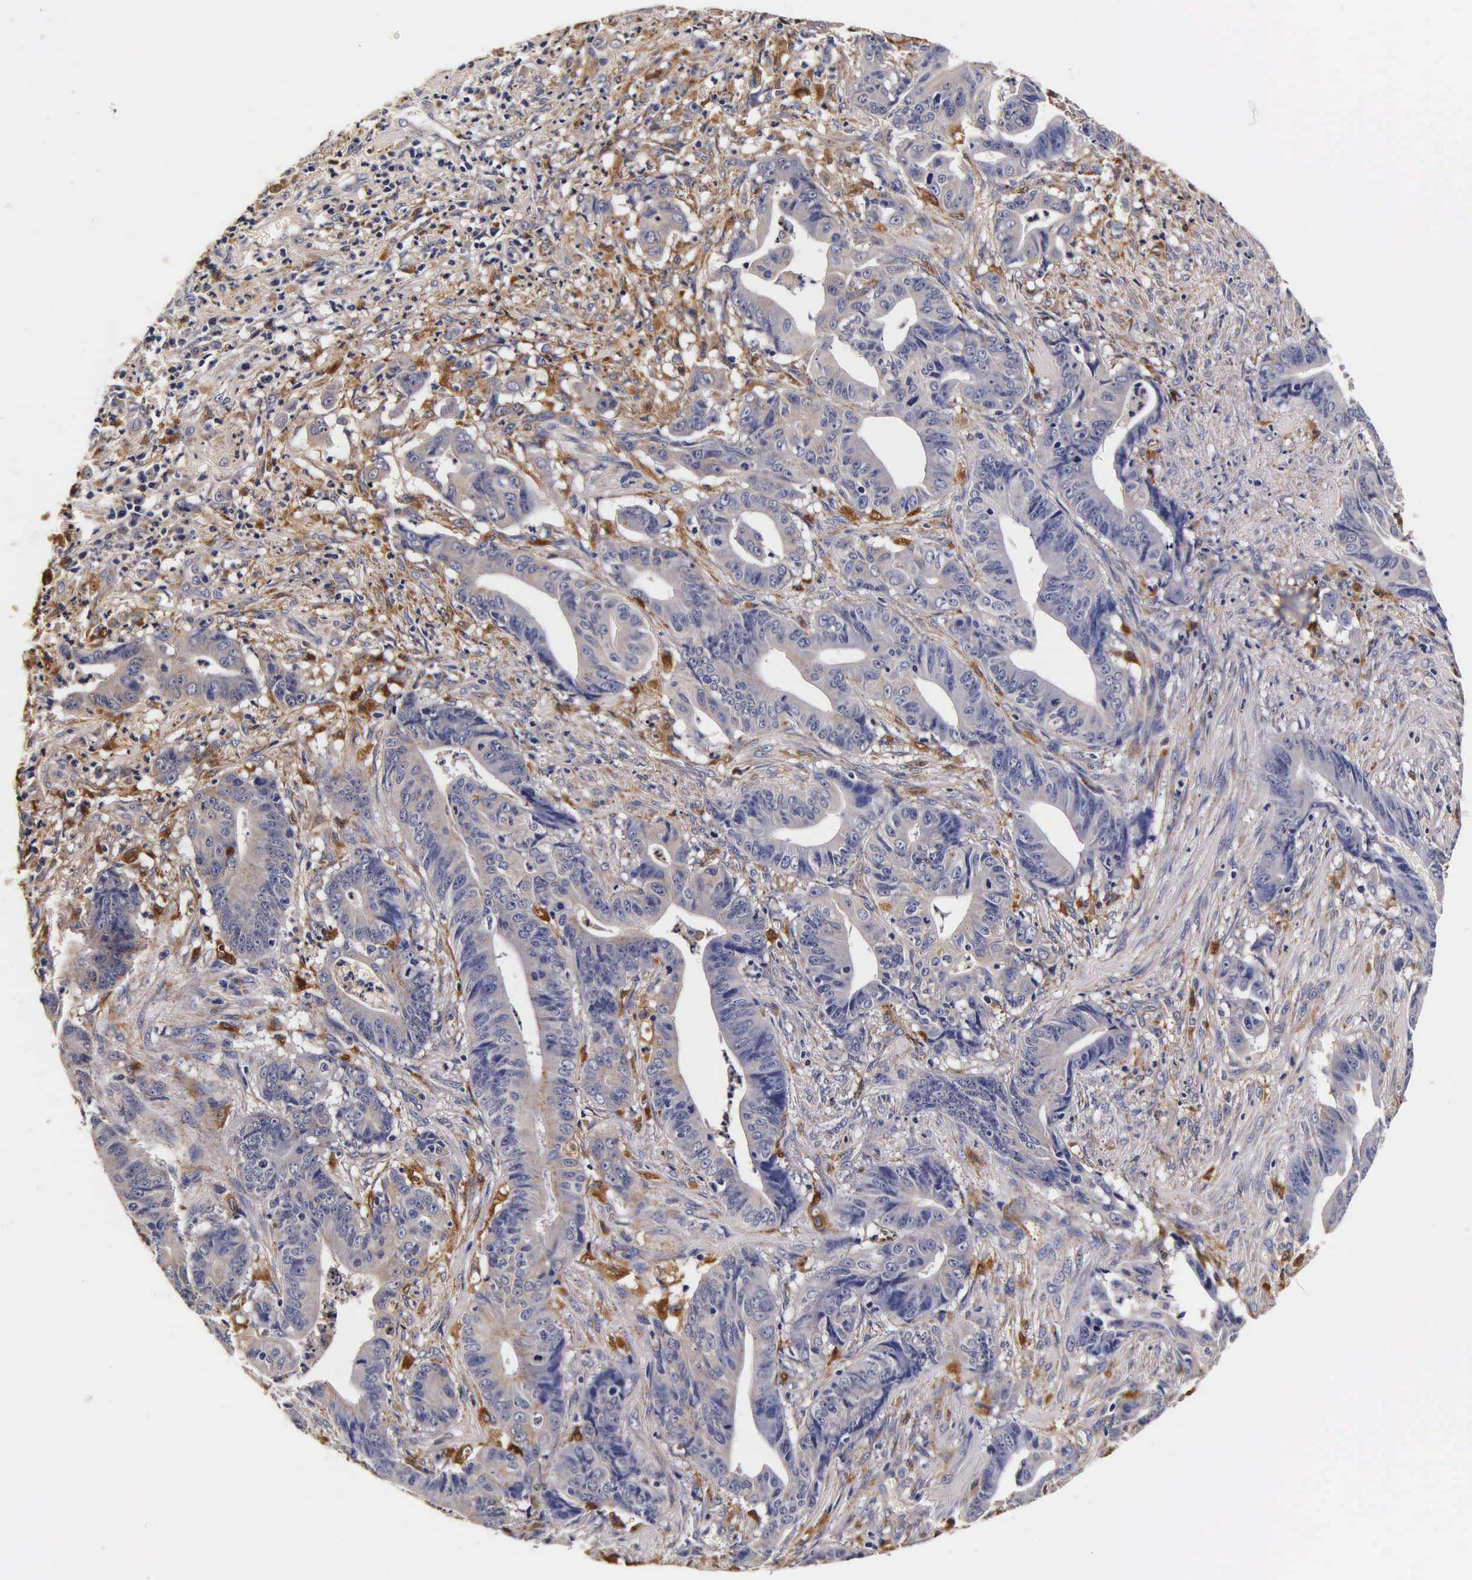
{"staining": {"intensity": "weak", "quantity": "<25%", "location": "cytoplasmic/membranous"}, "tissue": "stomach cancer", "cell_type": "Tumor cells", "image_type": "cancer", "snomed": [{"axis": "morphology", "description": "Adenocarcinoma, NOS"}, {"axis": "topography", "description": "Stomach, lower"}], "caption": "Tumor cells are negative for brown protein staining in adenocarcinoma (stomach).", "gene": "CTSB", "patient": {"sex": "female", "age": 86}}